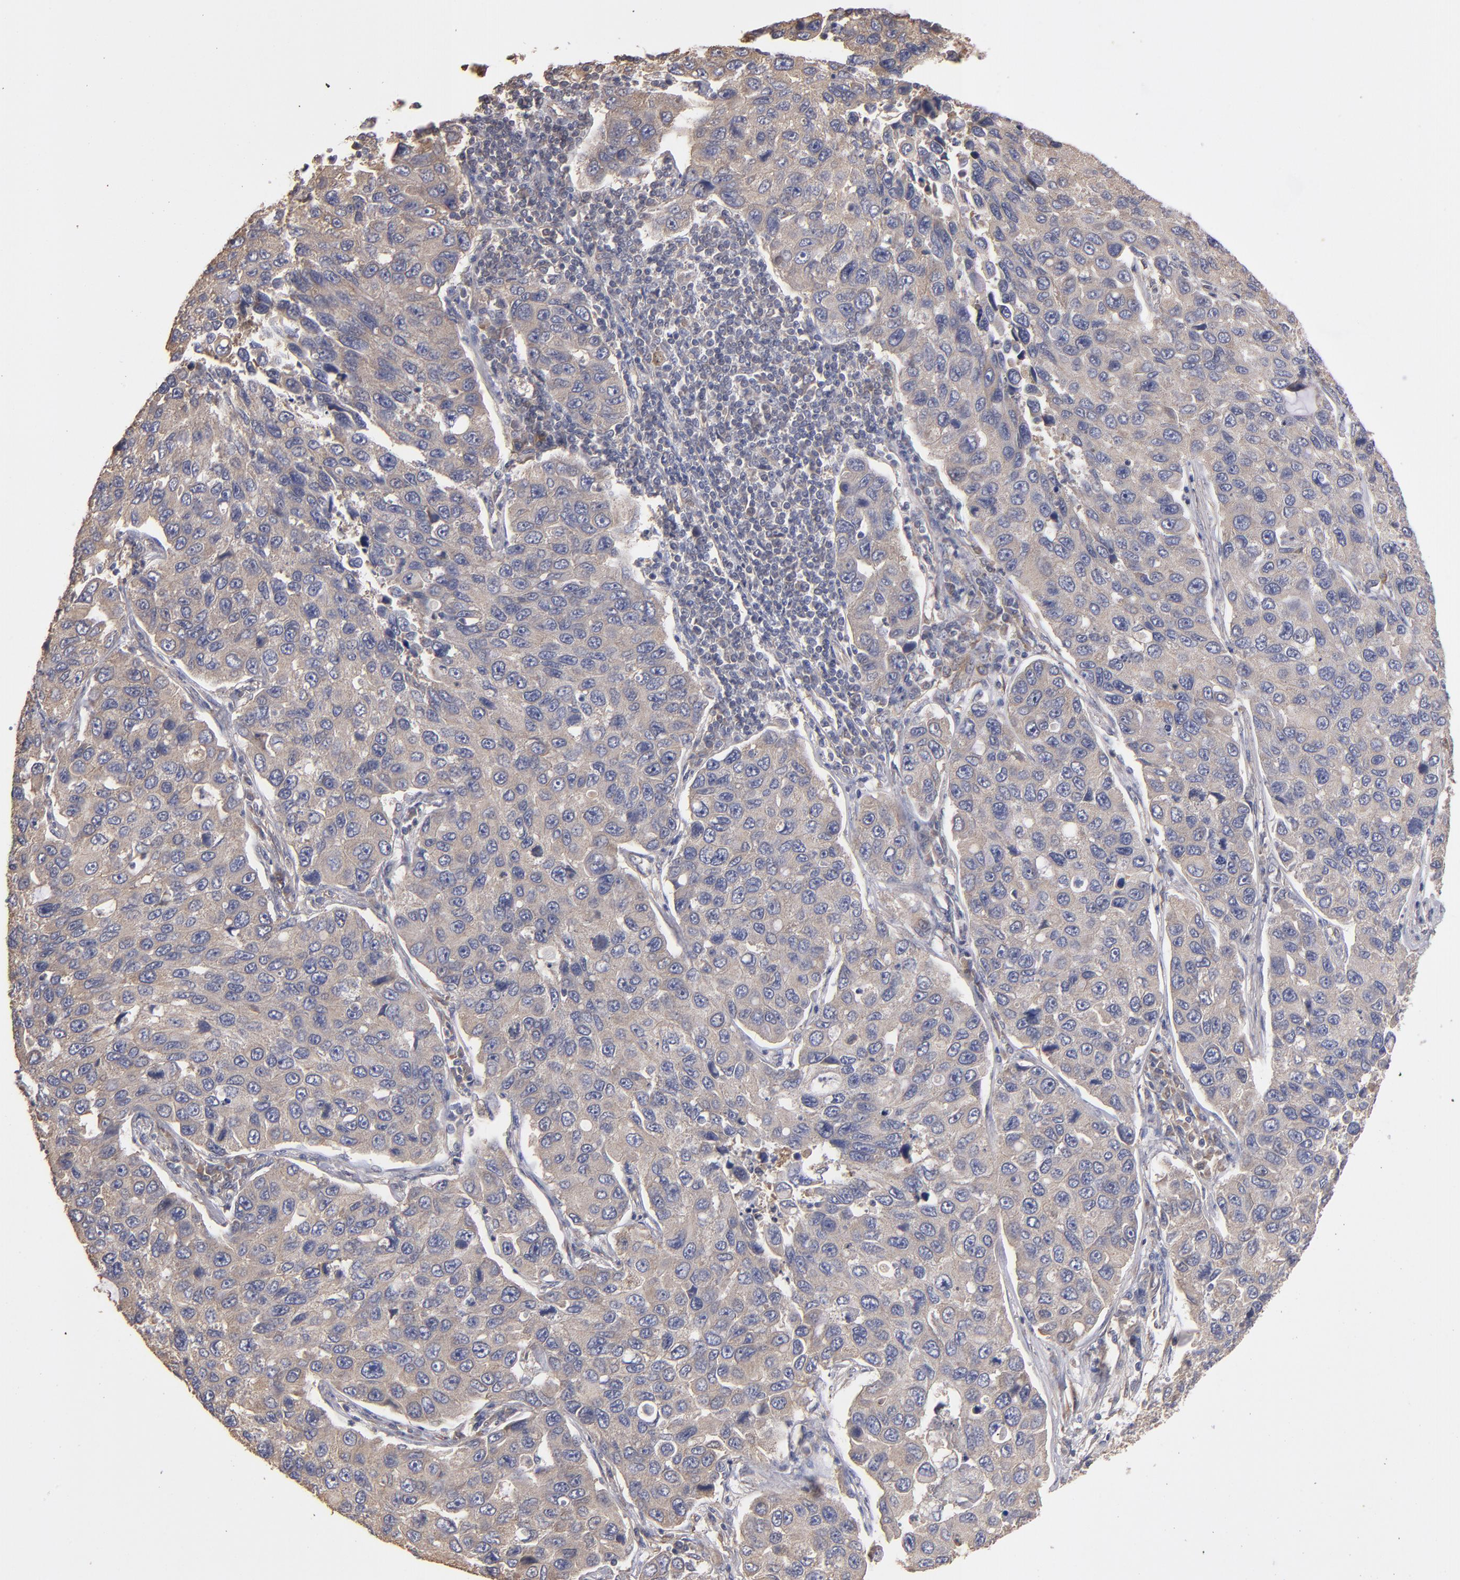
{"staining": {"intensity": "weak", "quantity": ">75%", "location": "cytoplasmic/membranous"}, "tissue": "lung cancer", "cell_type": "Tumor cells", "image_type": "cancer", "snomed": [{"axis": "morphology", "description": "Adenocarcinoma, NOS"}, {"axis": "topography", "description": "Lung"}], "caption": "Lung adenocarcinoma stained with immunohistochemistry (IHC) reveals weak cytoplasmic/membranous expression in approximately >75% of tumor cells.", "gene": "DMD", "patient": {"sex": "male", "age": 64}}